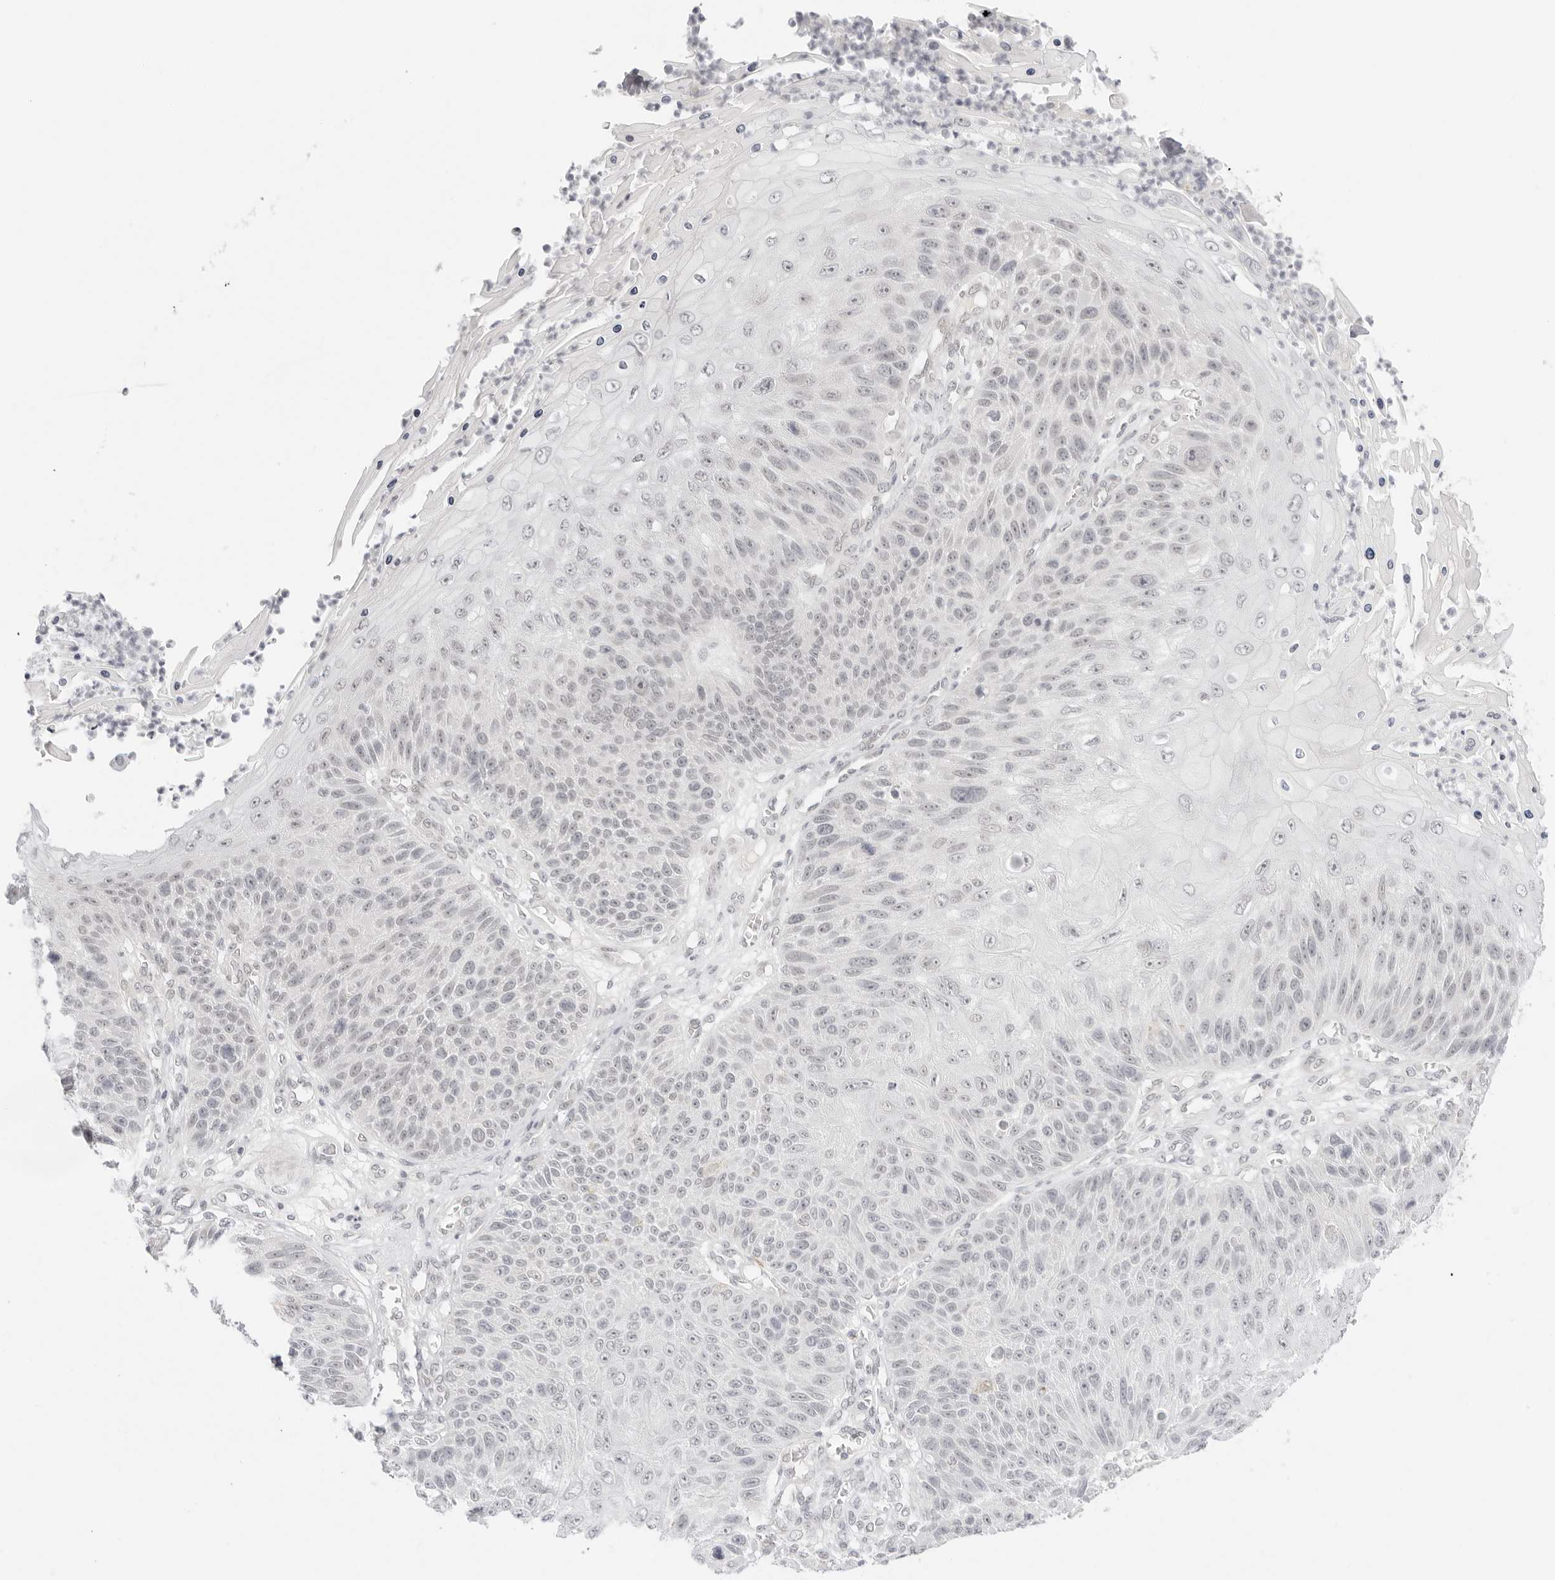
{"staining": {"intensity": "negative", "quantity": "none", "location": "none"}, "tissue": "skin cancer", "cell_type": "Tumor cells", "image_type": "cancer", "snomed": [{"axis": "morphology", "description": "Squamous cell carcinoma, NOS"}, {"axis": "topography", "description": "Skin"}], "caption": "Immunohistochemical staining of skin cancer (squamous cell carcinoma) reveals no significant positivity in tumor cells. (Immunohistochemistry (ihc), brightfield microscopy, high magnification).", "gene": "MED18", "patient": {"sex": "female", "age": 88}}